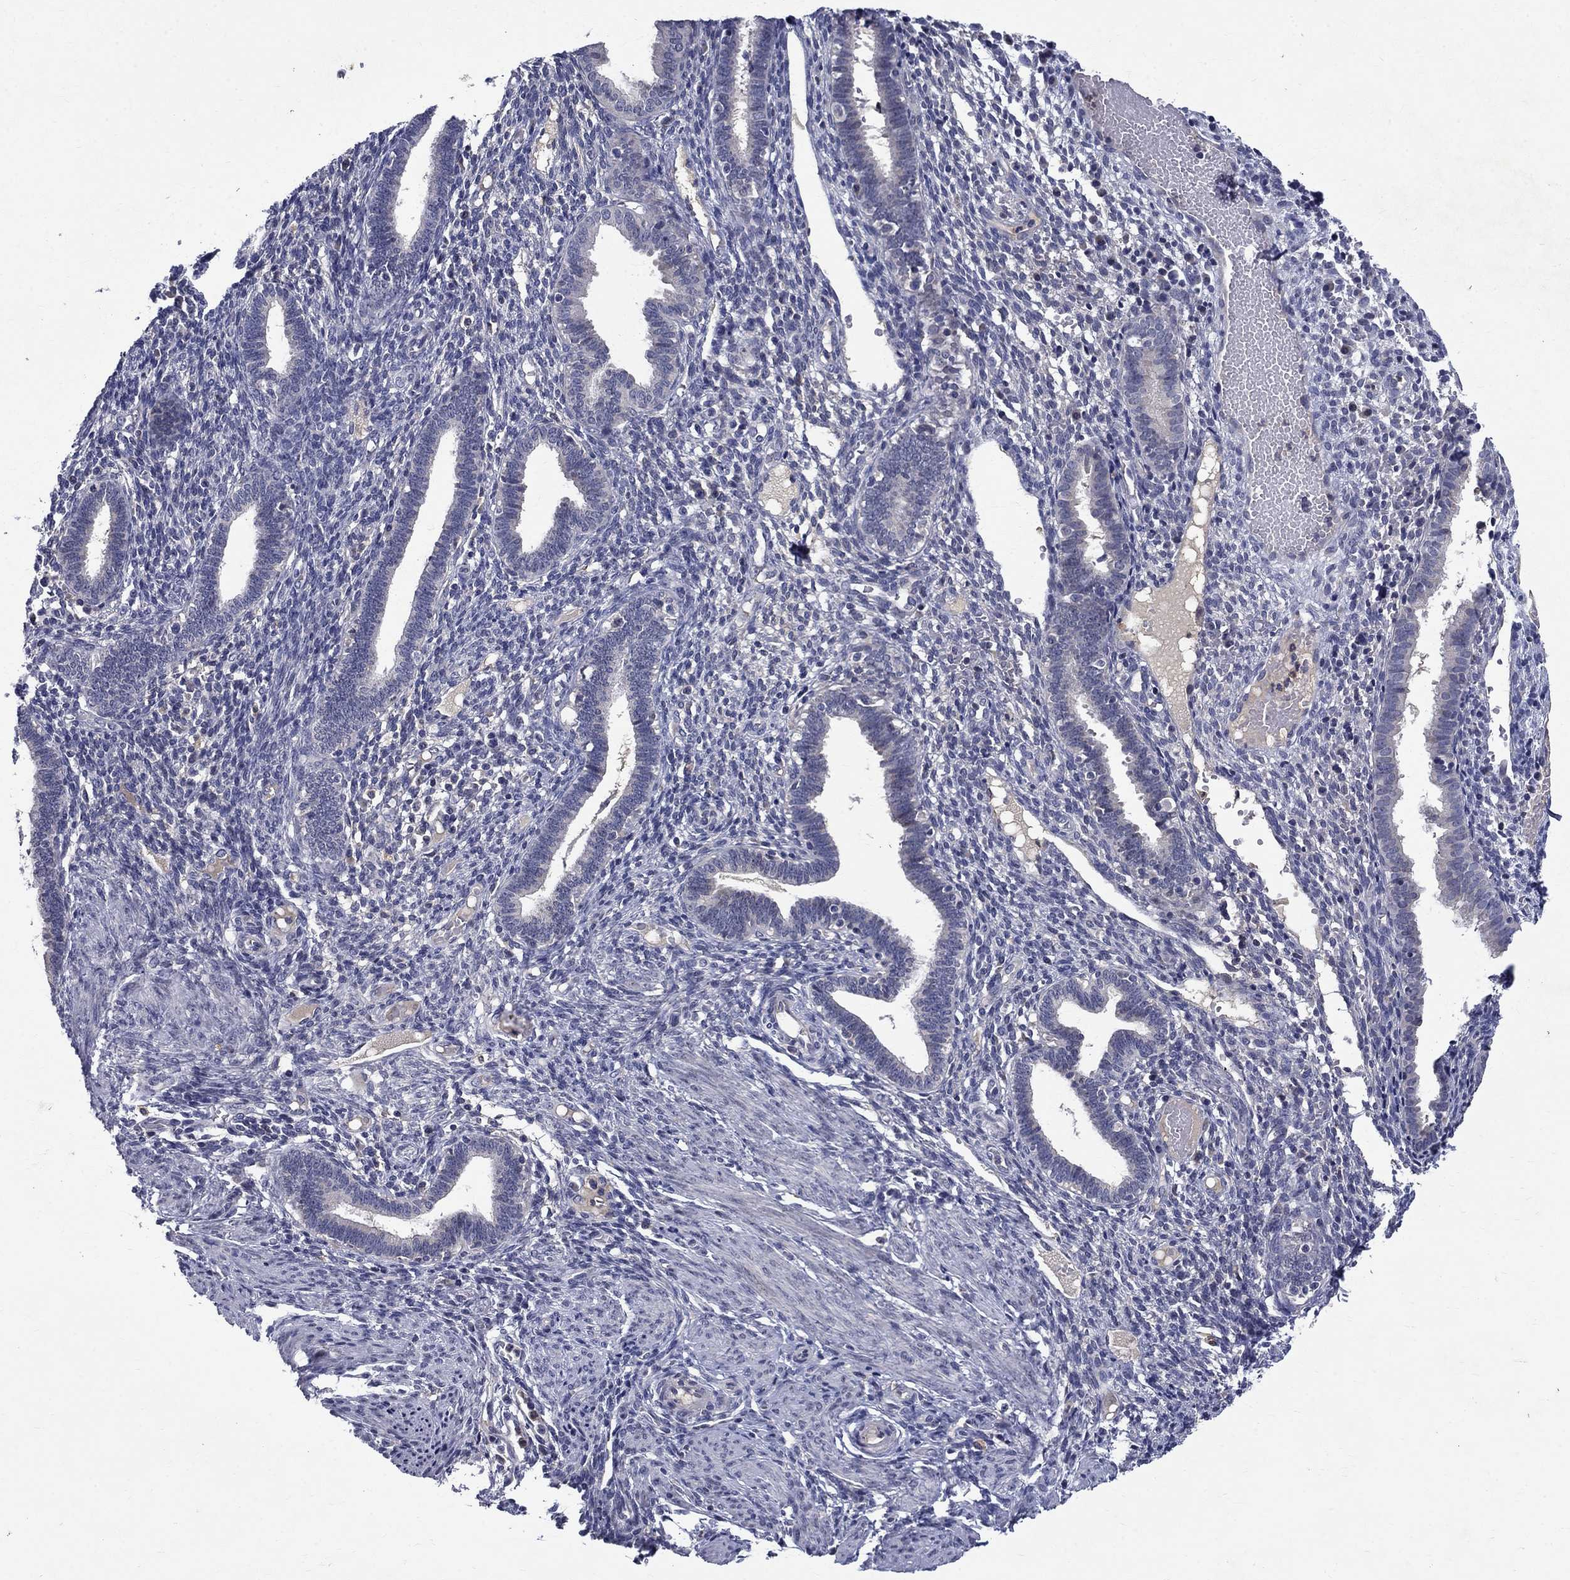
{"staining": {"intensity": "negative", "quantity": "none", "location": "none"}, "tissue": "endometrium", "cell_type": "Cells in endometrial stroma", "image_type": "normal", "snomed": [{"axis": "morphology", "description": "Normal tissue, NOS"}, {"axis": "topography", "description": "Endometrium"}], "caption": "This is a image of IHC staining of benign endometrium, which shows no expression in cells in endometrial stroma. The staining was performed using DAB to visualize the protein expression in brown, while the nuclei were stained in blue with hematoxylin (Magnification: 20x).", "gene": "STAB2", "patient": {"sex": "female", "age": 42}}